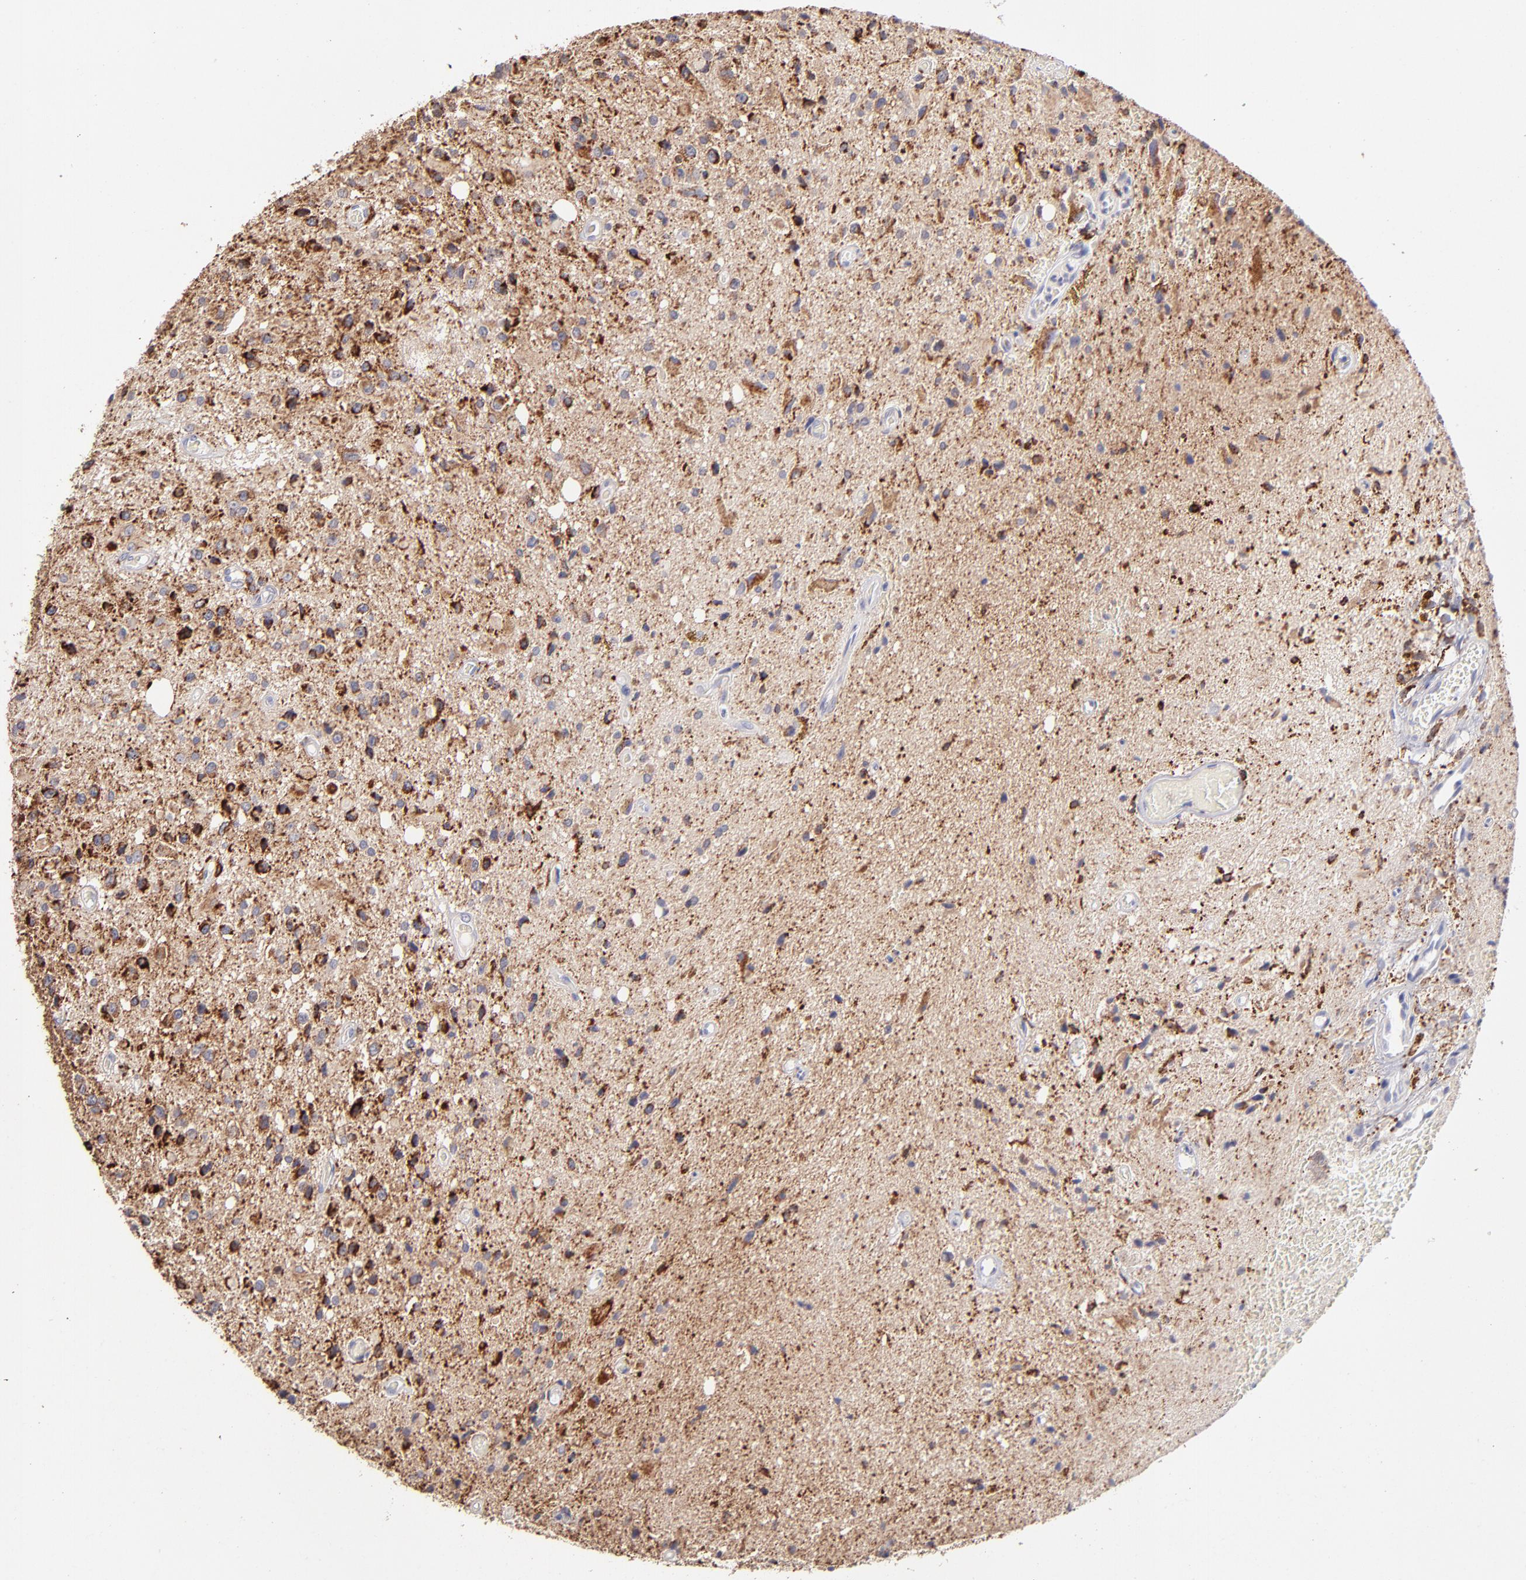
{"staining": {"intensity": "strong", "quantity": "25%-75%", "location": "cytoplasmic/membranous"}, "tissue": "glioma", "cell_type": "Tumor cells", "image_type": "cancer", "snomed": [{"axis": "morphology", "description": "Glioma, malignant, Low grade"}, {"axis": "topography", "description": "Brain"}], "caption": "IHC micrograph of glioma stained for a protein (brown), which shows high levels of strong cytoplasmic/membranous staining in approximately 25%-75% of tumor cells.", "gene": "GLDC", "patient": {"sex": "male", "age": 58}}